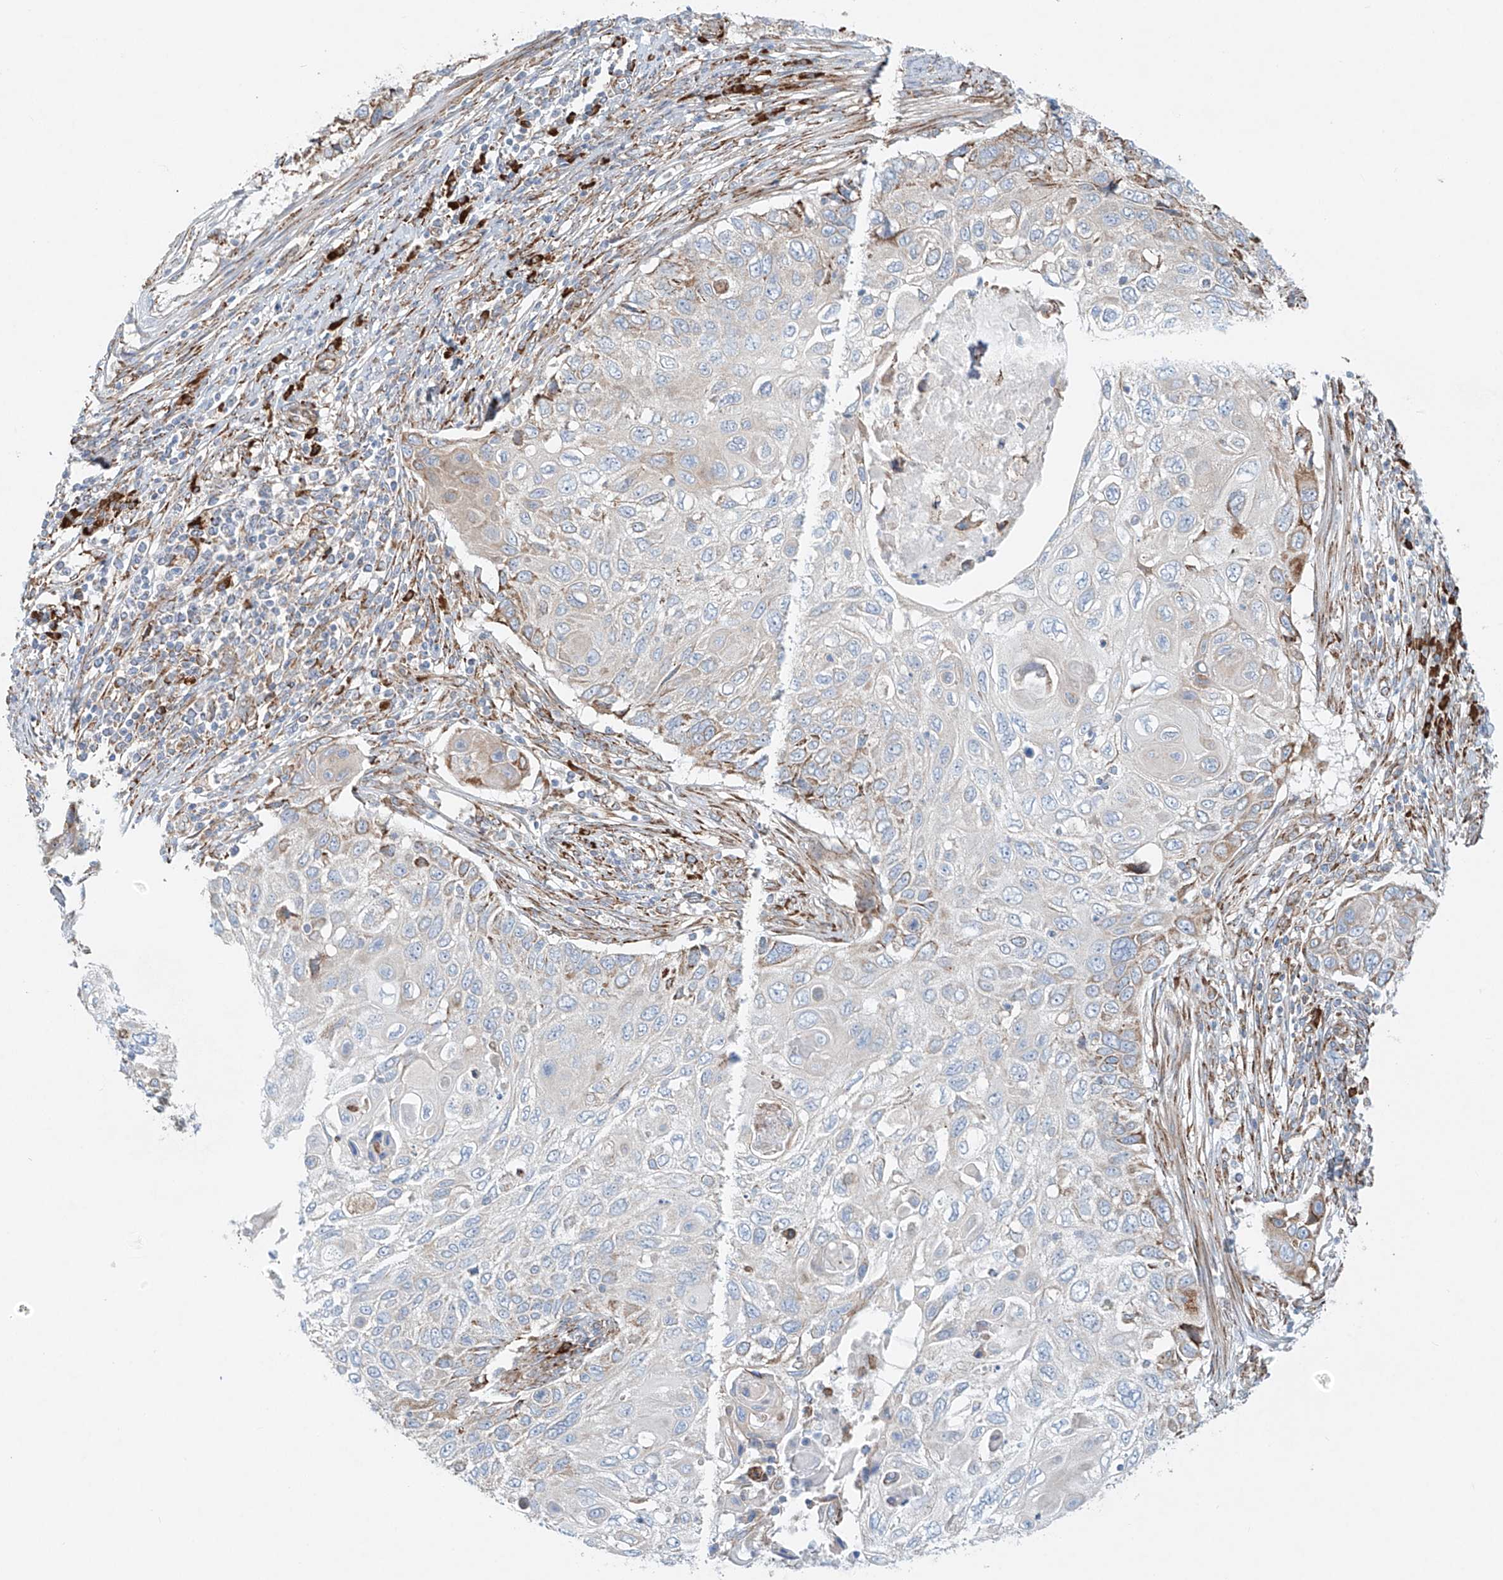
{"staining": {"intensity": "negative", "quantity": "none", "location": "none"}, "tissue": "cervical cancer", "cell_type": "Tumor cells", "image_type": "cancer", "snomed": [{"axis": "morphology", "description": "Squamous cell carcinoma, NOS"}, {"axis": "topography", "description": "Cervix"}], "caption": "Tumor cells show no significant staining in squamous cell carcinoma (cervical).", "gene": "EIPR1", "patient": {"sex": "female", "age": 70}}